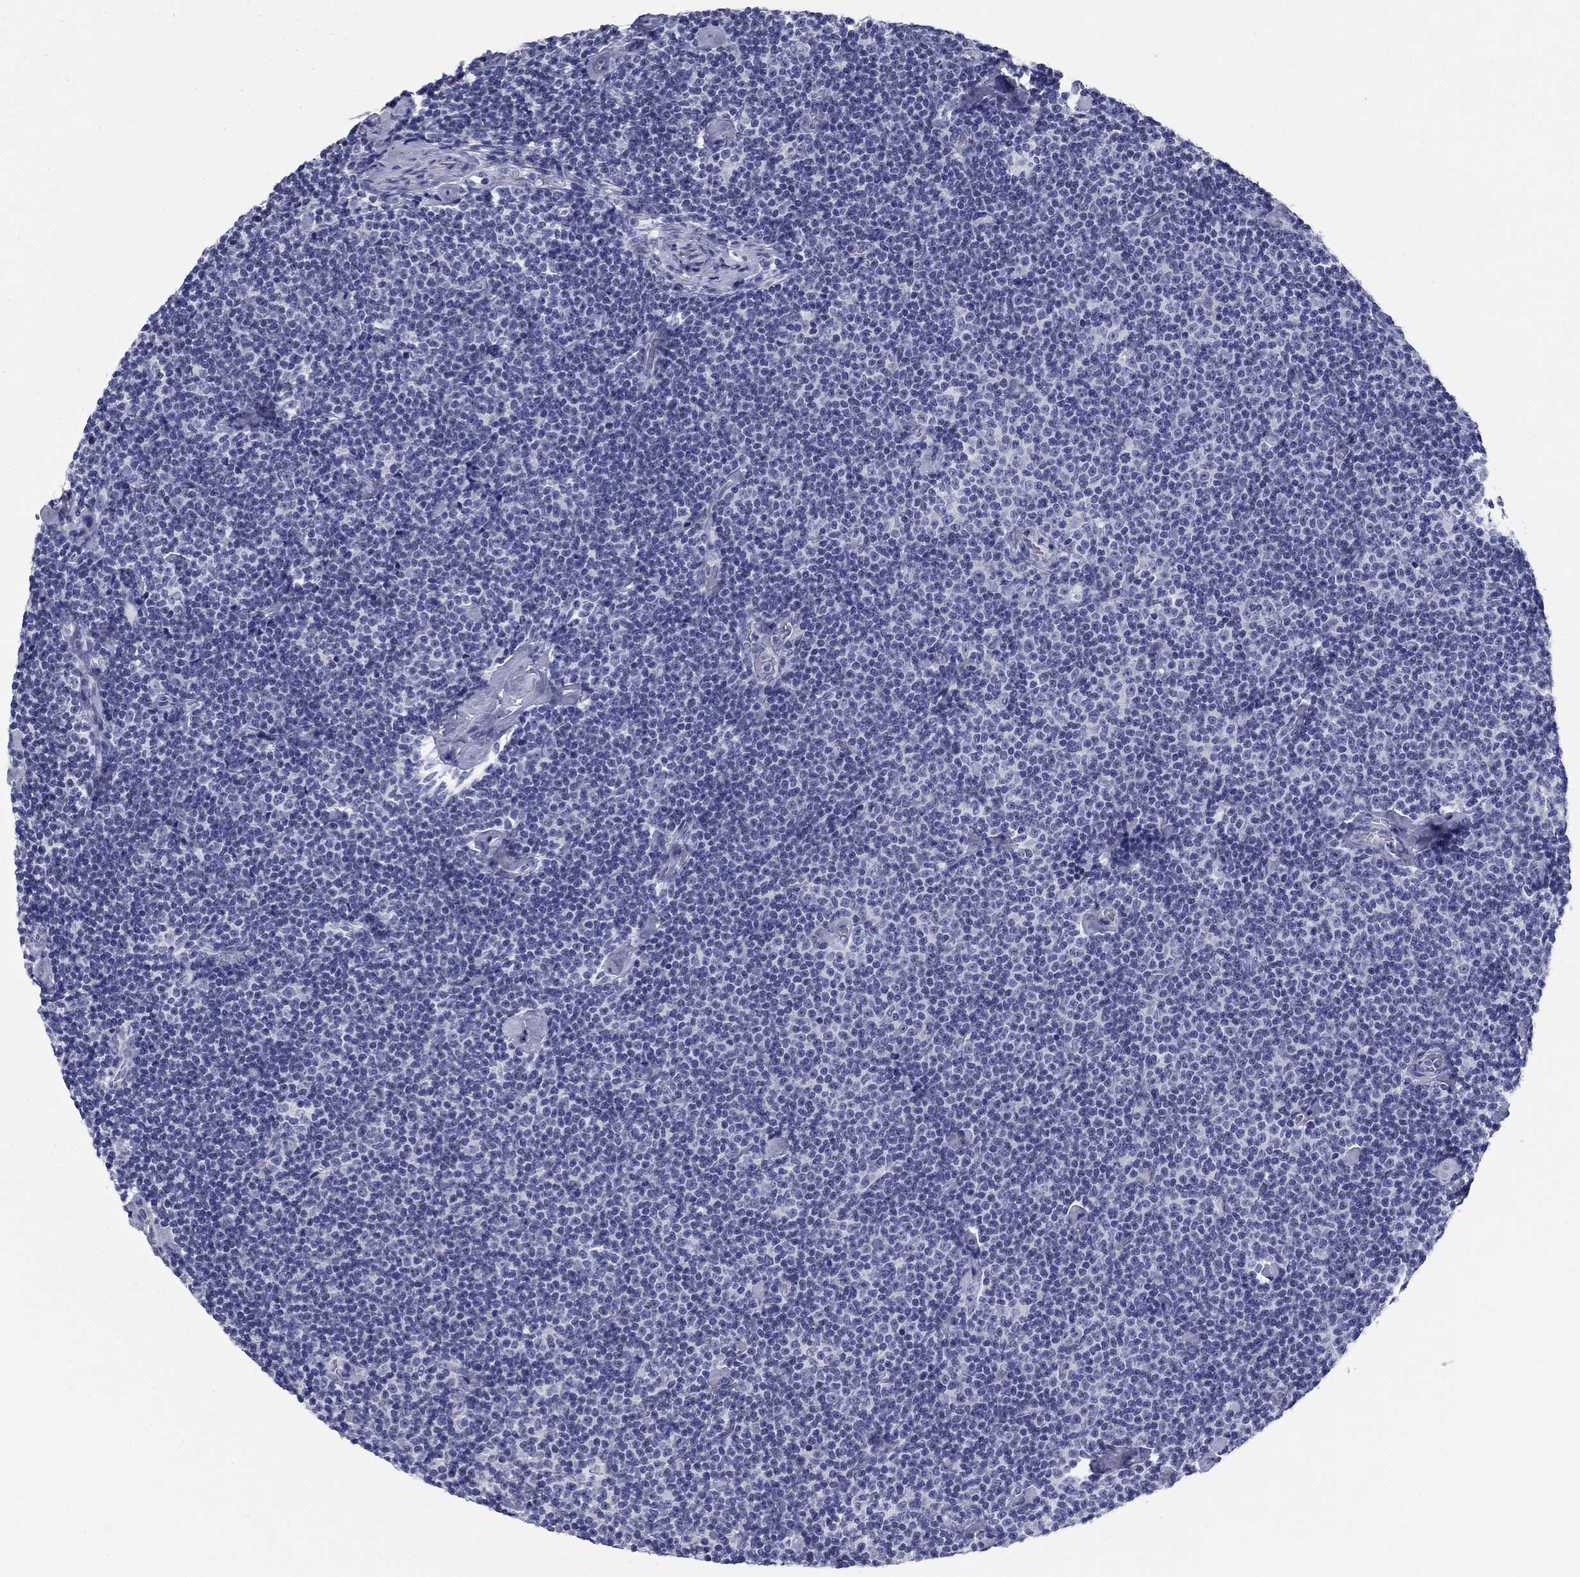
{"staining": {"intensity": "negative", "quantity": "none", "location": "none"}, "tissue": "lymphoma", "cell_type": "Tumor cells", "image_type": "cancer", "snomed": [{"axis": "morphology", "description": "Malignant lymphoma, non-Hodgkin's type, Low grade"}, {"axis": "topography", "description": "Lymph node"}], "caption": "Immunohistochemical staining of human lymphoma demonstrates no significant staining in tumor cells.", "gene": "KCNH1", "patient": {"sex": "male", "age": 81}}